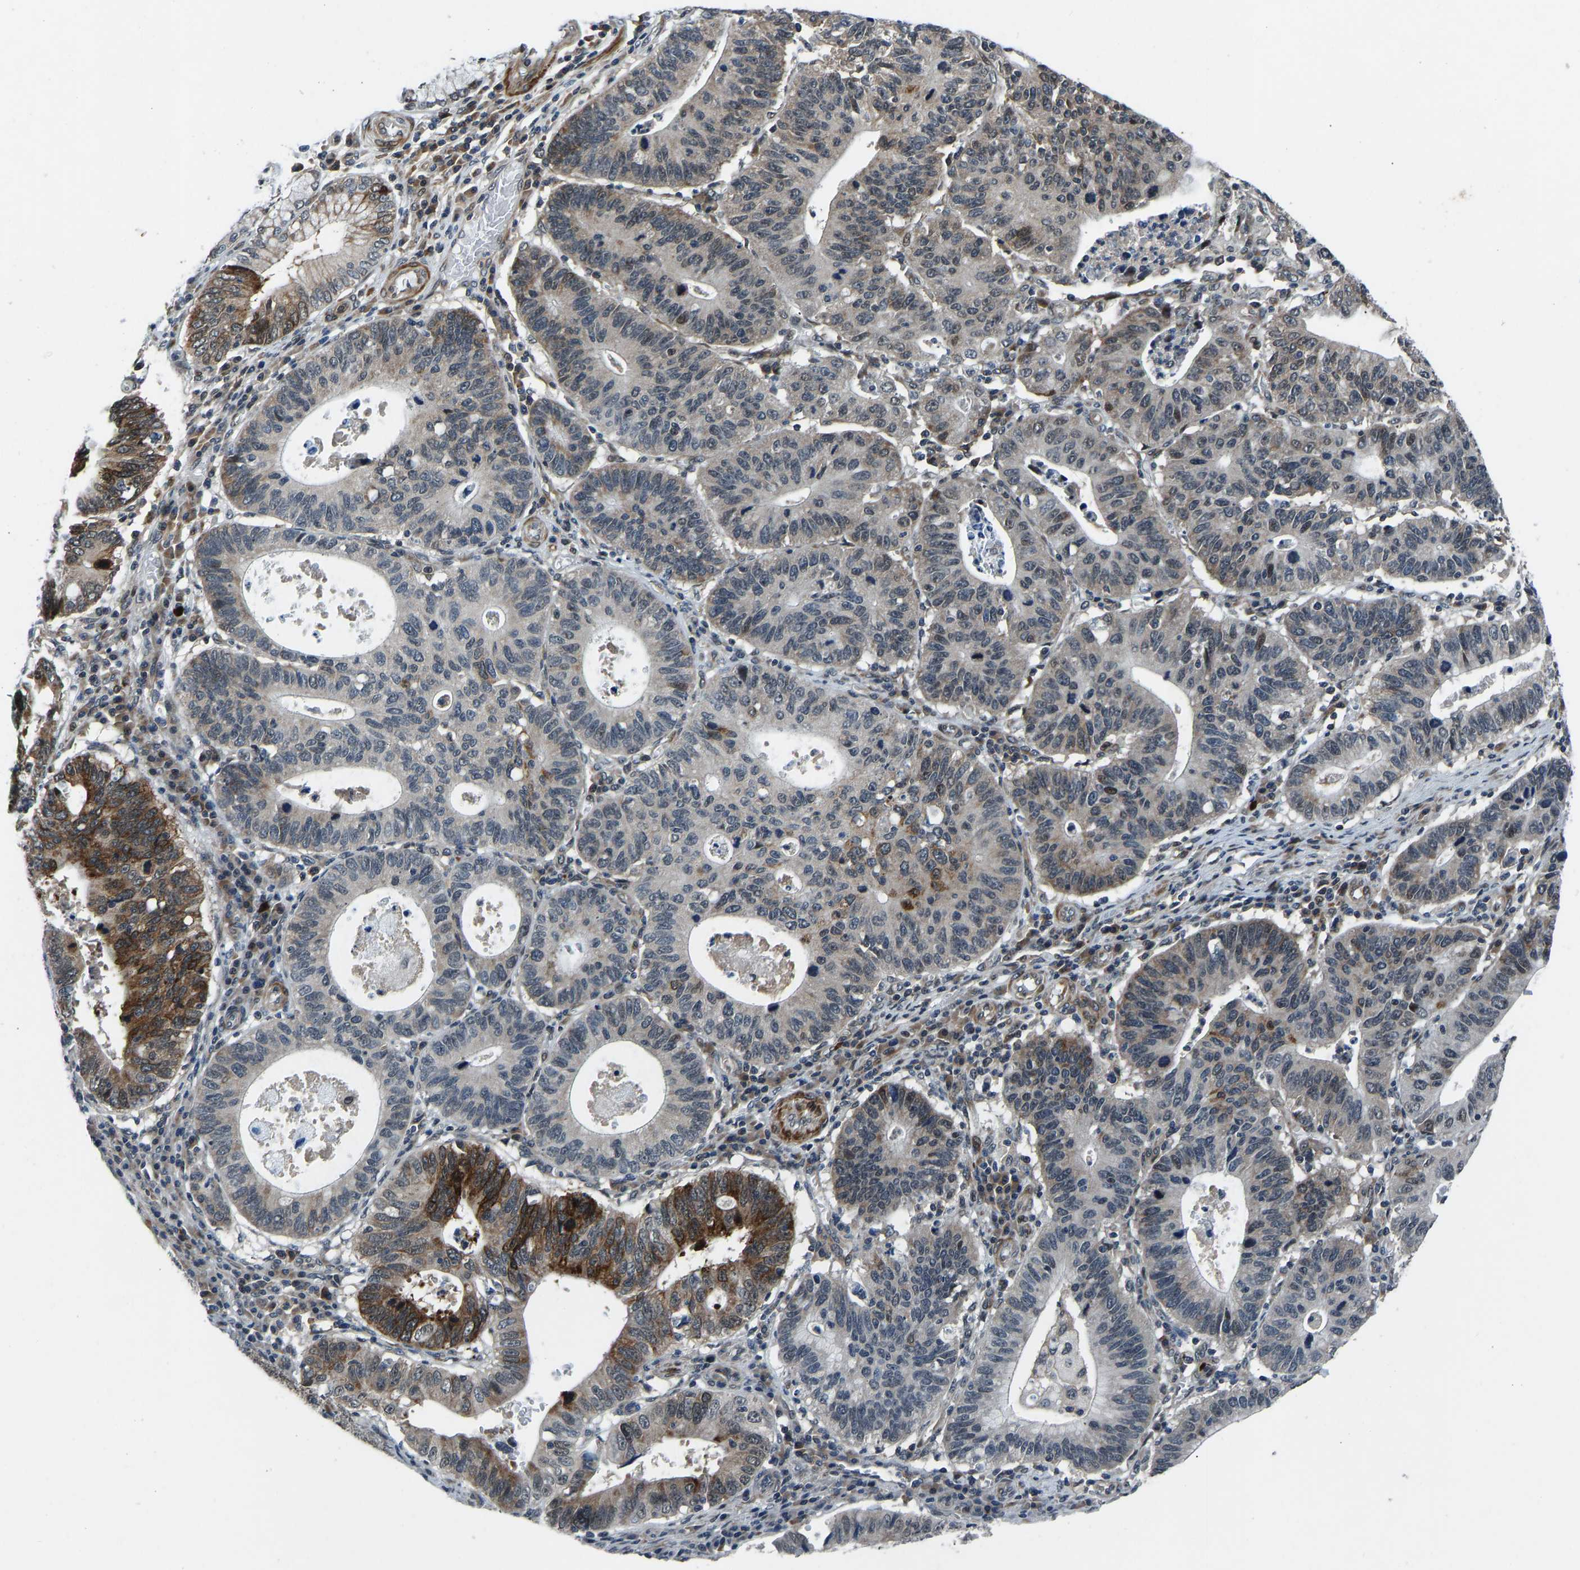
{"staining": {"intensity": "moderate", "quantity": "<25%", "location": "cytoplasmic/membranous,nuclear"}, "tissue": "stomach cancer", "cell_type": "Tumor cells", "image_type": "cancer", "snomed": [{"axis": "morphology", "description": "Adenocarcinoma, NOS"}, {"axis": "topography", "description": "Stomach"}], "caption": "Brown immunohistochemical staining in human stomach cancer displays moderate cytoplasmic/membranous and nuclear positivity in approximately <25% of tumor cells. The protein of interest is shown in brown color, while the nuclei are stained blue.", "gene": "RLIM", "patient": {"sex": "male", "age": 59}}